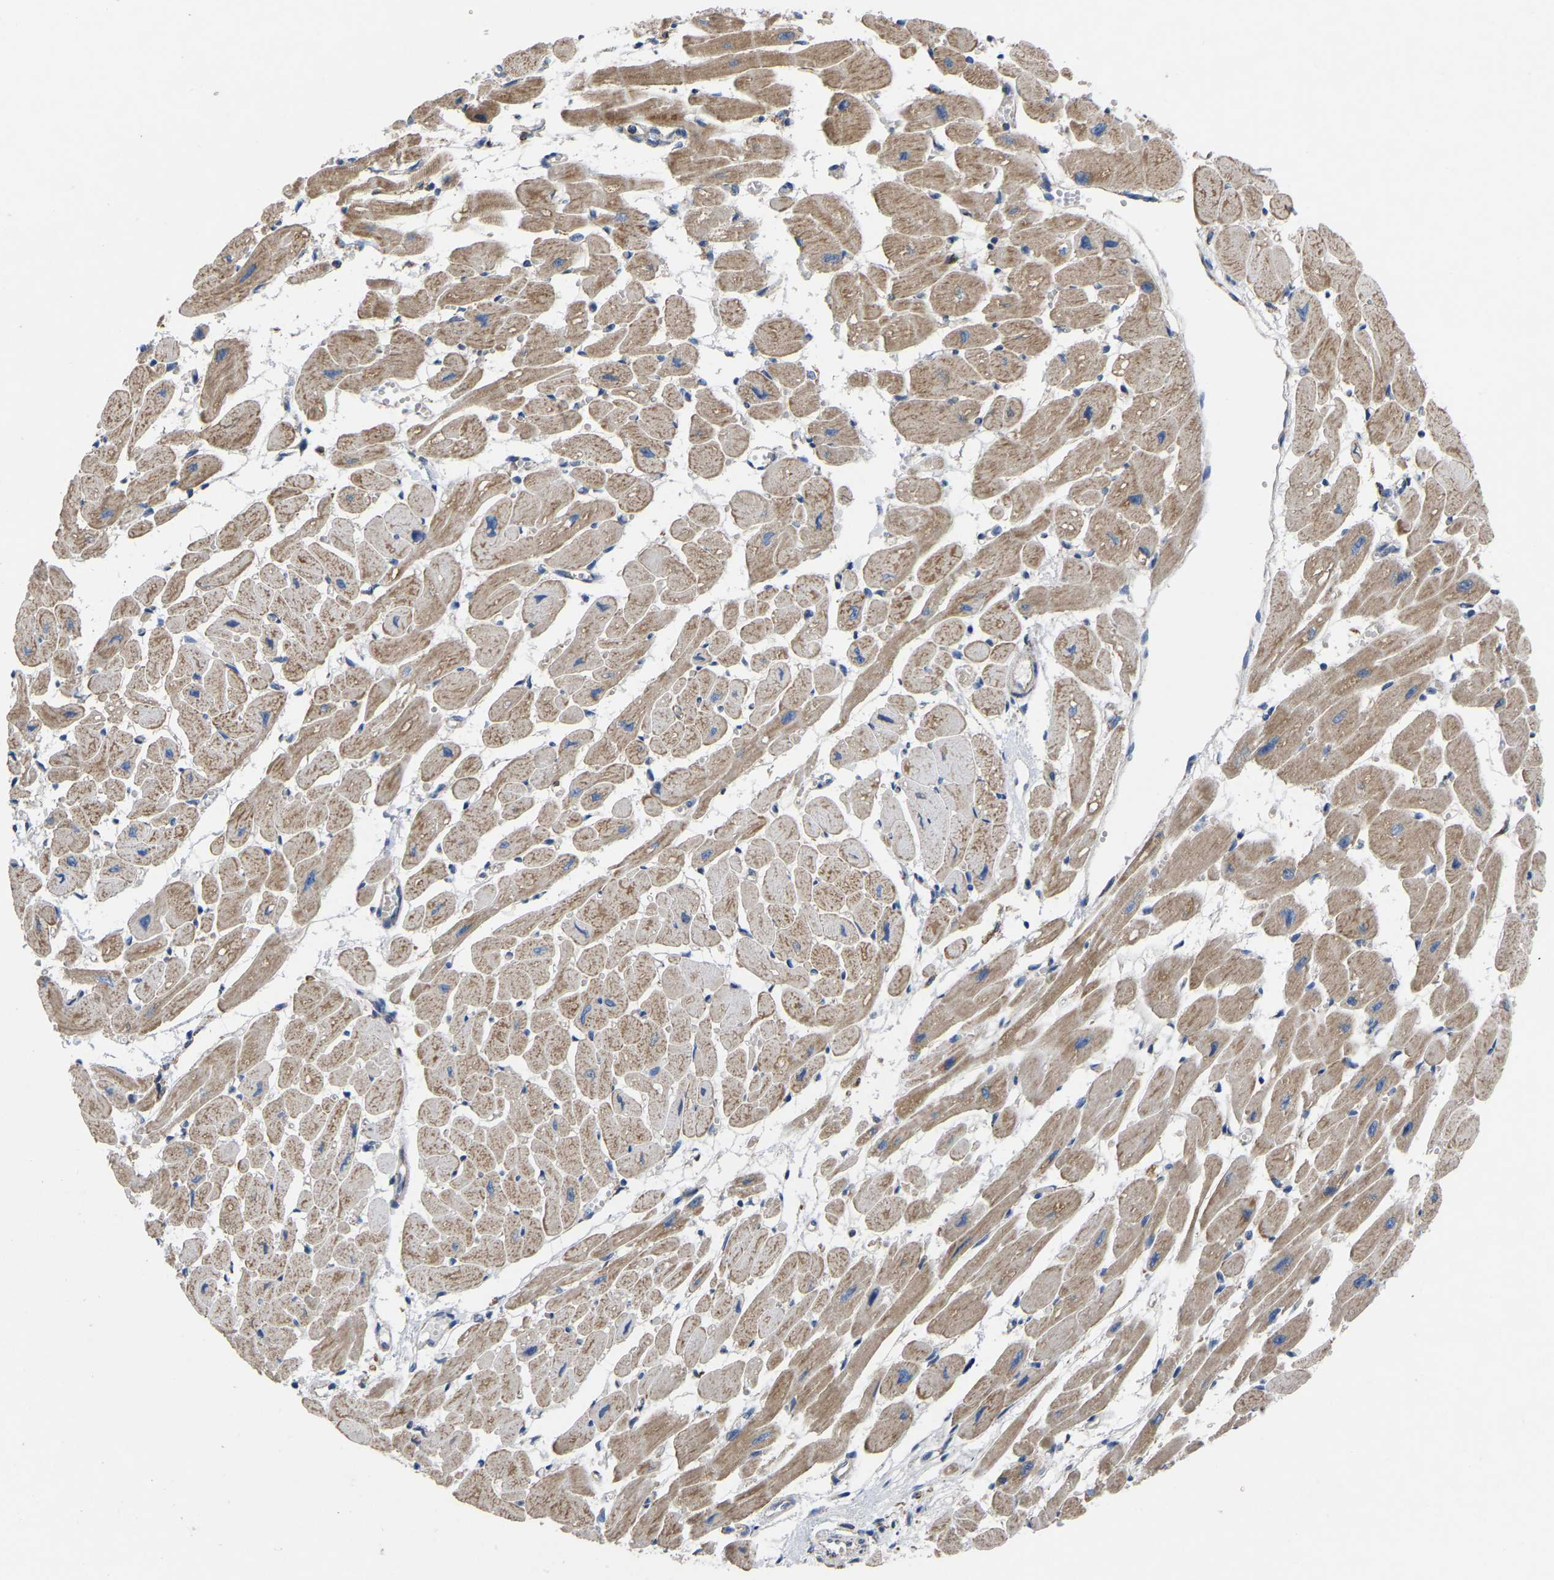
{"staining": {"intensity": "moderate", "quantity": ">75%", "location": "cytoplasmic/membranous"}, "tissue": "heart muscle", "cell_type": "Cardiomyocytes", "image_type": "normal", "snomed": [{"axis": "morphology", "description": "Normal tissue, NOS"}, {"axis": "topography", "description": "Heart"}], "caption": "Immunohistochemistry (DAB (3,3'-diaminobenzidine)) staining of normal heart muscle exhibits moderate cytoplasmic/membranous protein expression in approximately >75% of cardiomyocytes. Immunohistochemistry stains the protein in brown and the nuclei are stained blue.", "gene": "BCL10", "patient": {"sex": "female", "age": 54}}